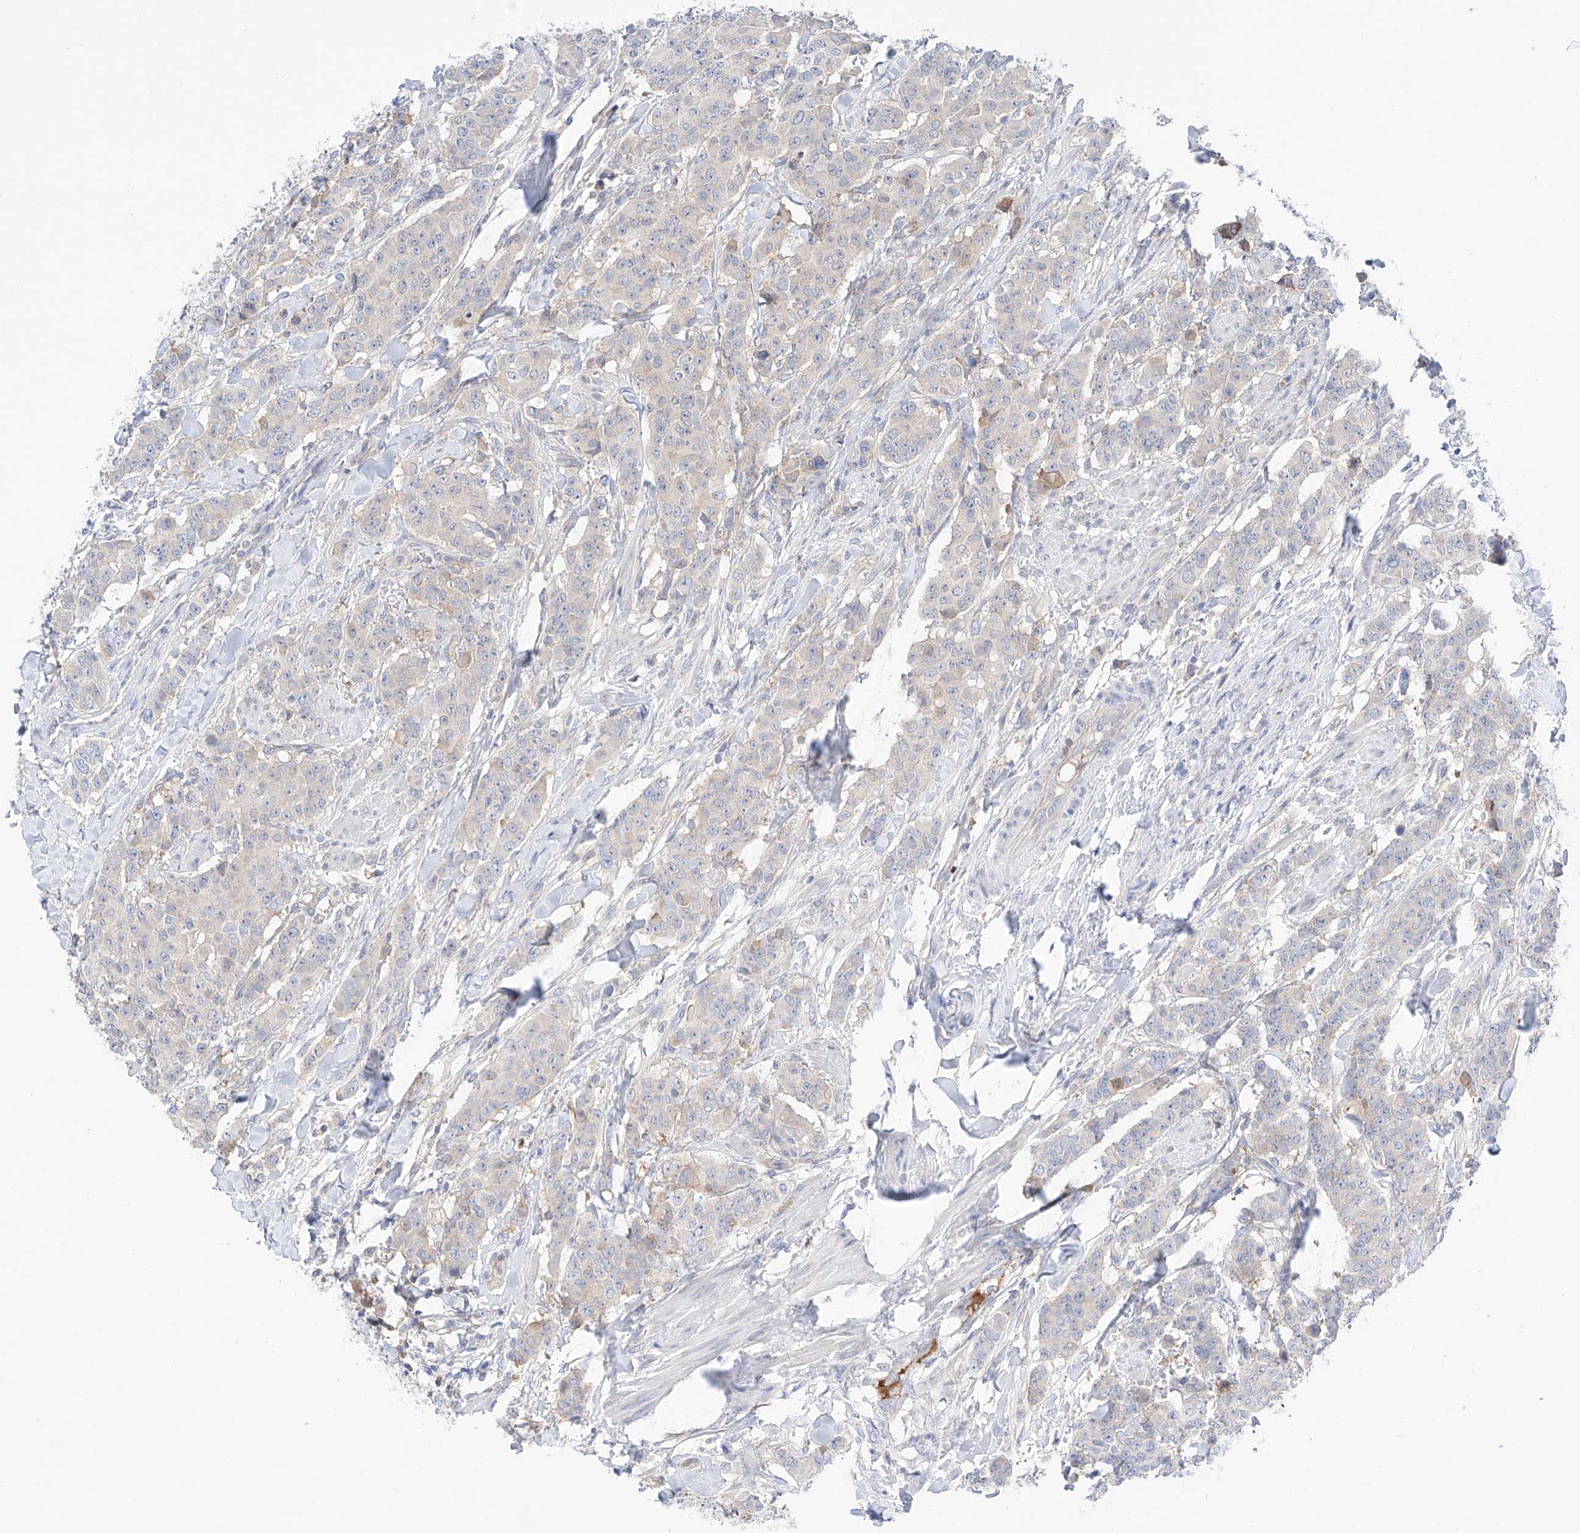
{"staining": {"intensity": "weak", "quantity": "<25%", "location": "cytoplasmic/membranous"}, "tissue": "breast cancer", "cell_type": "Tumor cells", "image_type": "cancer", "snomed": [{"axis": "morphology", "description": "Duct carcinoma"}, {"axis": "topography", "description": "Breast"}], "caption": "Human breast invasive ductal carcinoma stained for a protein using immunohistochemistry demonstrates no staining in tumor cells.", "gene": "PGGT1B", "patient": {"sex": "female", "age": 40}}